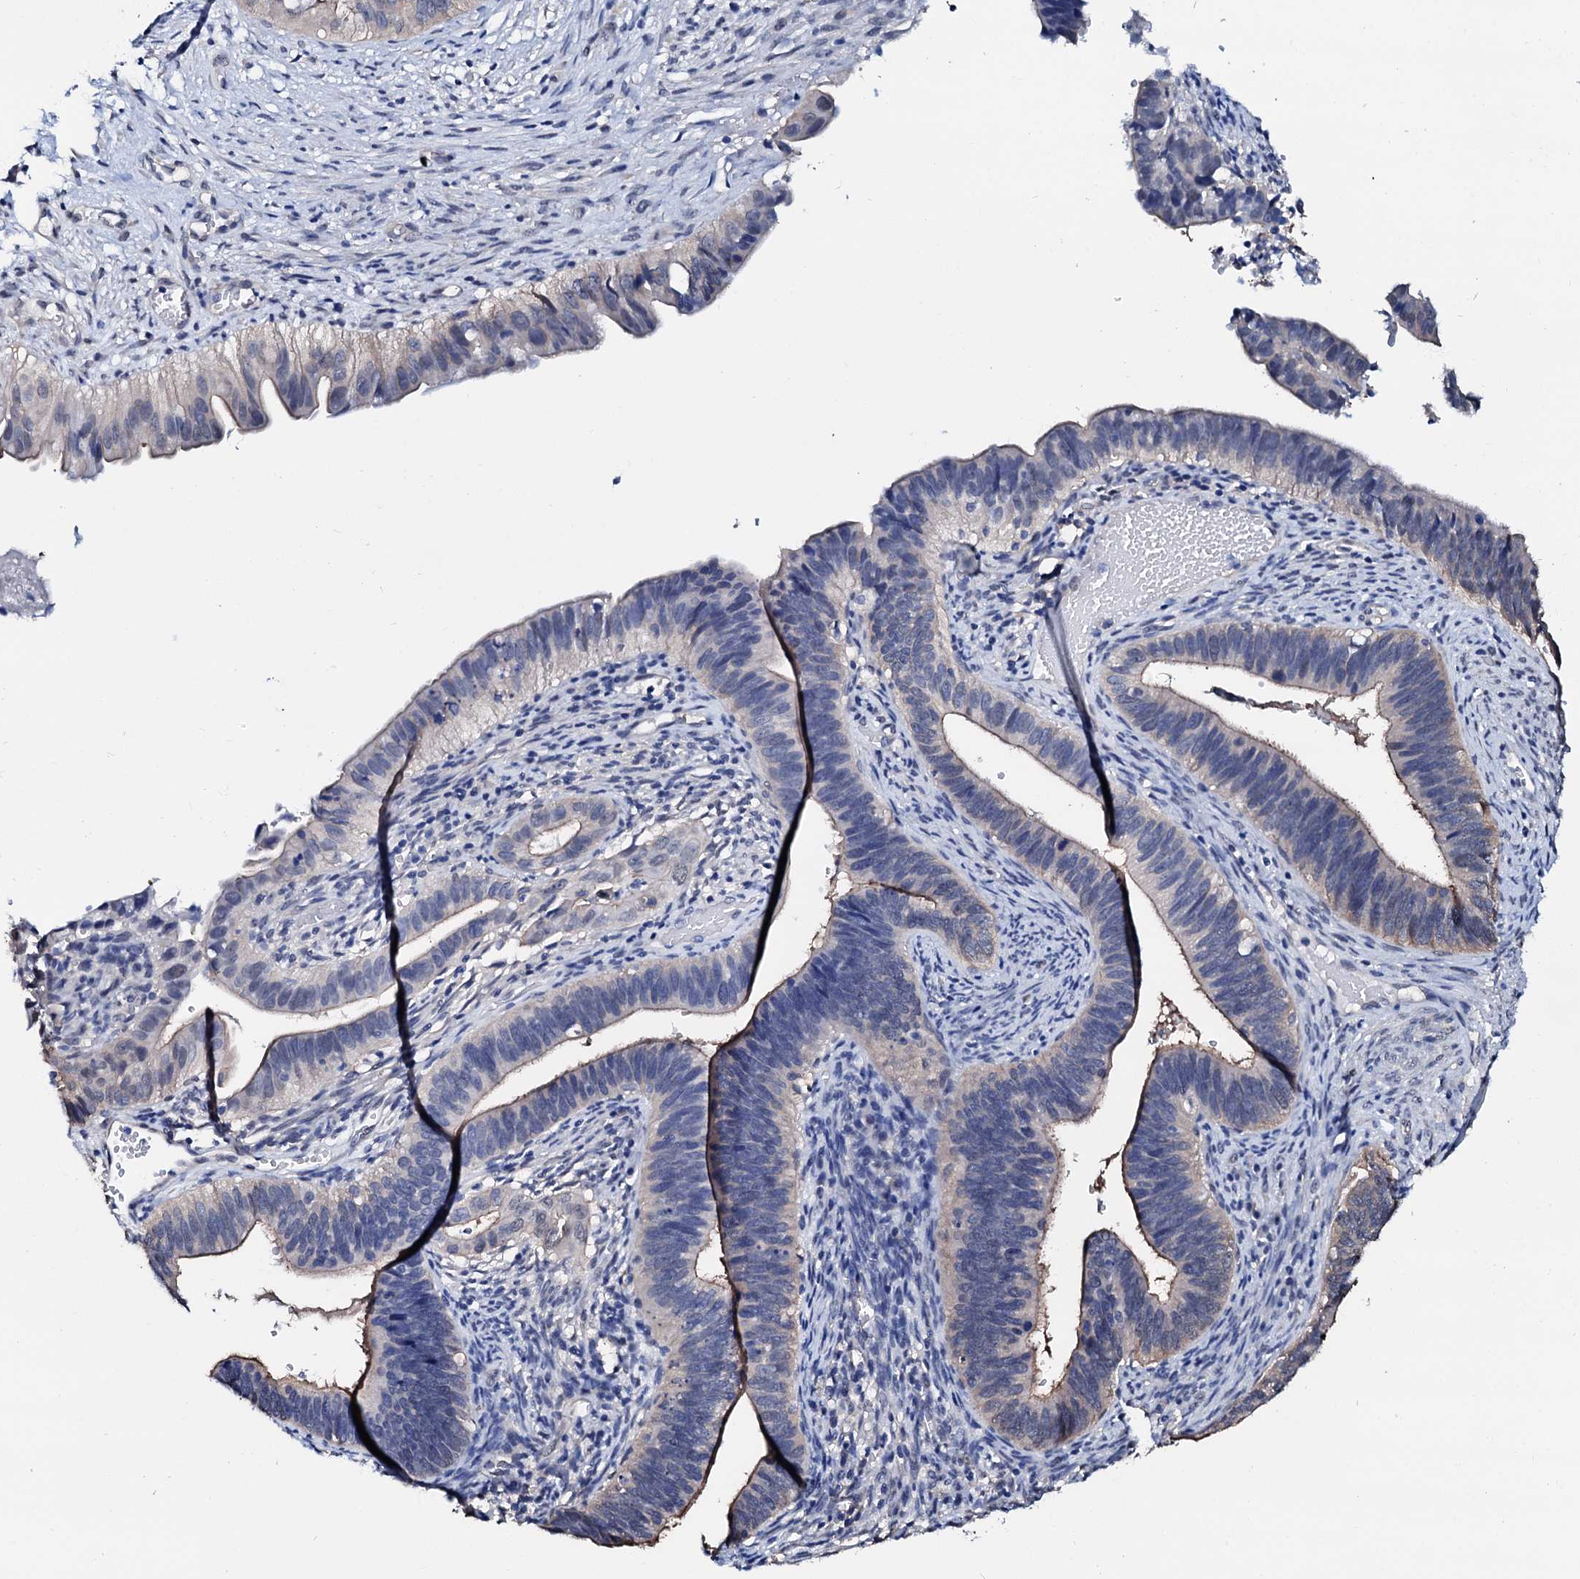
{"staining": {"intensity": "moderate", "quantity": "<25%", "location": "cytoplasmic/membranous"}, "tissue": "cervical cancer", "cell_type": "Tumor cells", "image_type": "cancer", "snomed": [{"axis": "morphology", "description": "Adenocarcinoma, NOS"}, {"axis": "topography", "description": "Cervix"}], "caption": "Human cervical adenocarcinoma stained with a protein marker exhibits moderate staining in tumor cells.", "gene": "CSN2", "patient": {"sex": "female", "age": 42}}